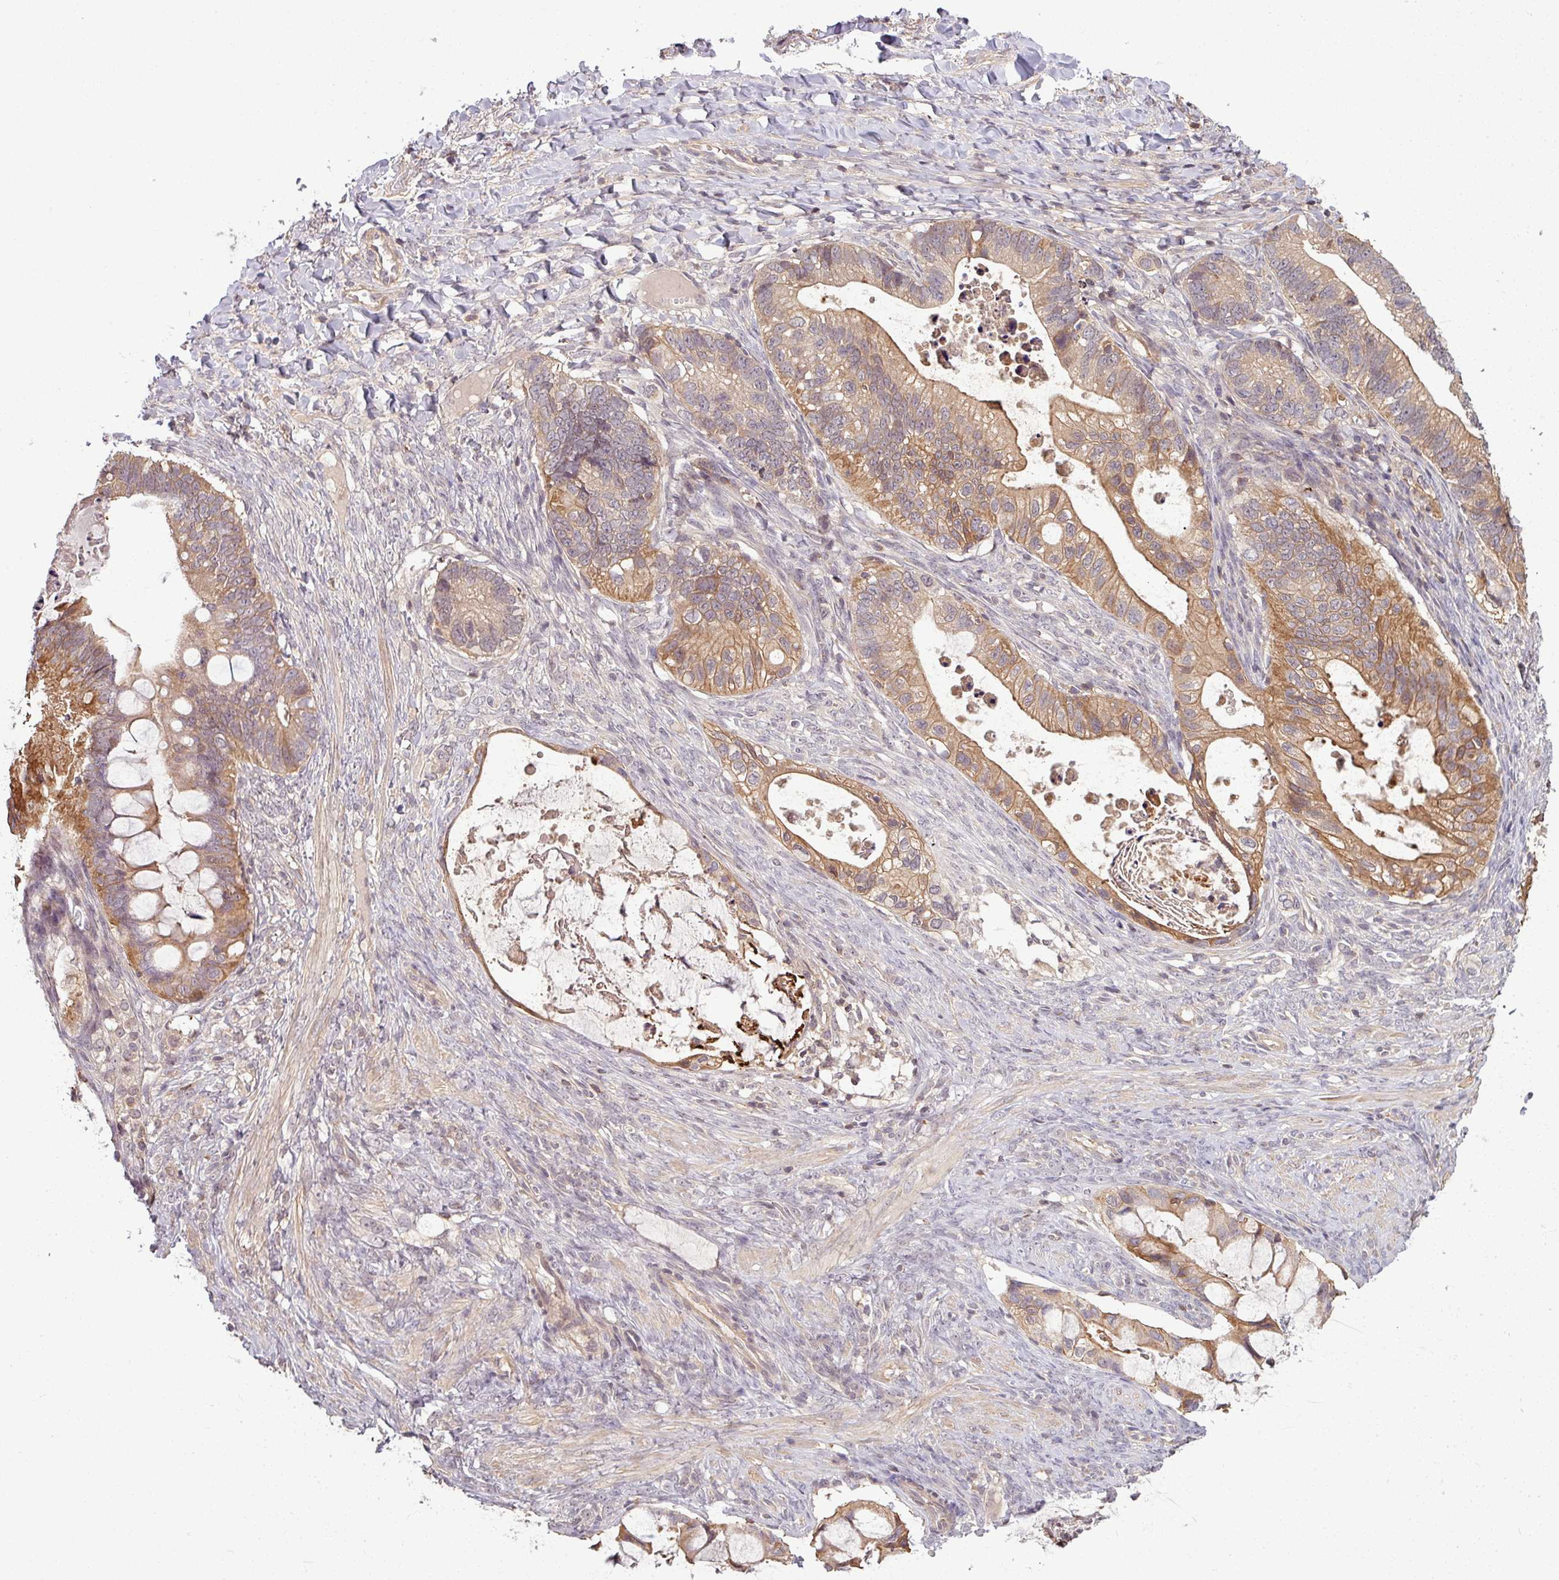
{"staining": {"intensity": "moderate", "quantity": ">75%", "location": "cytoplasmic/membranous"}, "tissue": "ovarian cancer", "cell_type": "Tumor cells", "image_type": "cancer", "snomed": [{"axis": "morphology", "description": "Cystadenocarcinoma, mucinous, NOS"}, {"axis": "topography", "description": "Ovary"}], "caption": "Immunohistochemical staining of ovarian cancer (mucinous cystadenocarcinoma) displays medium levels of moderate cytoplasmic/membranous expression in approximately >75% of tumor cells. Nuclei are stained in blue.", "gene": "TUSC3", "patient": {"sex": "female", "age": 61}}